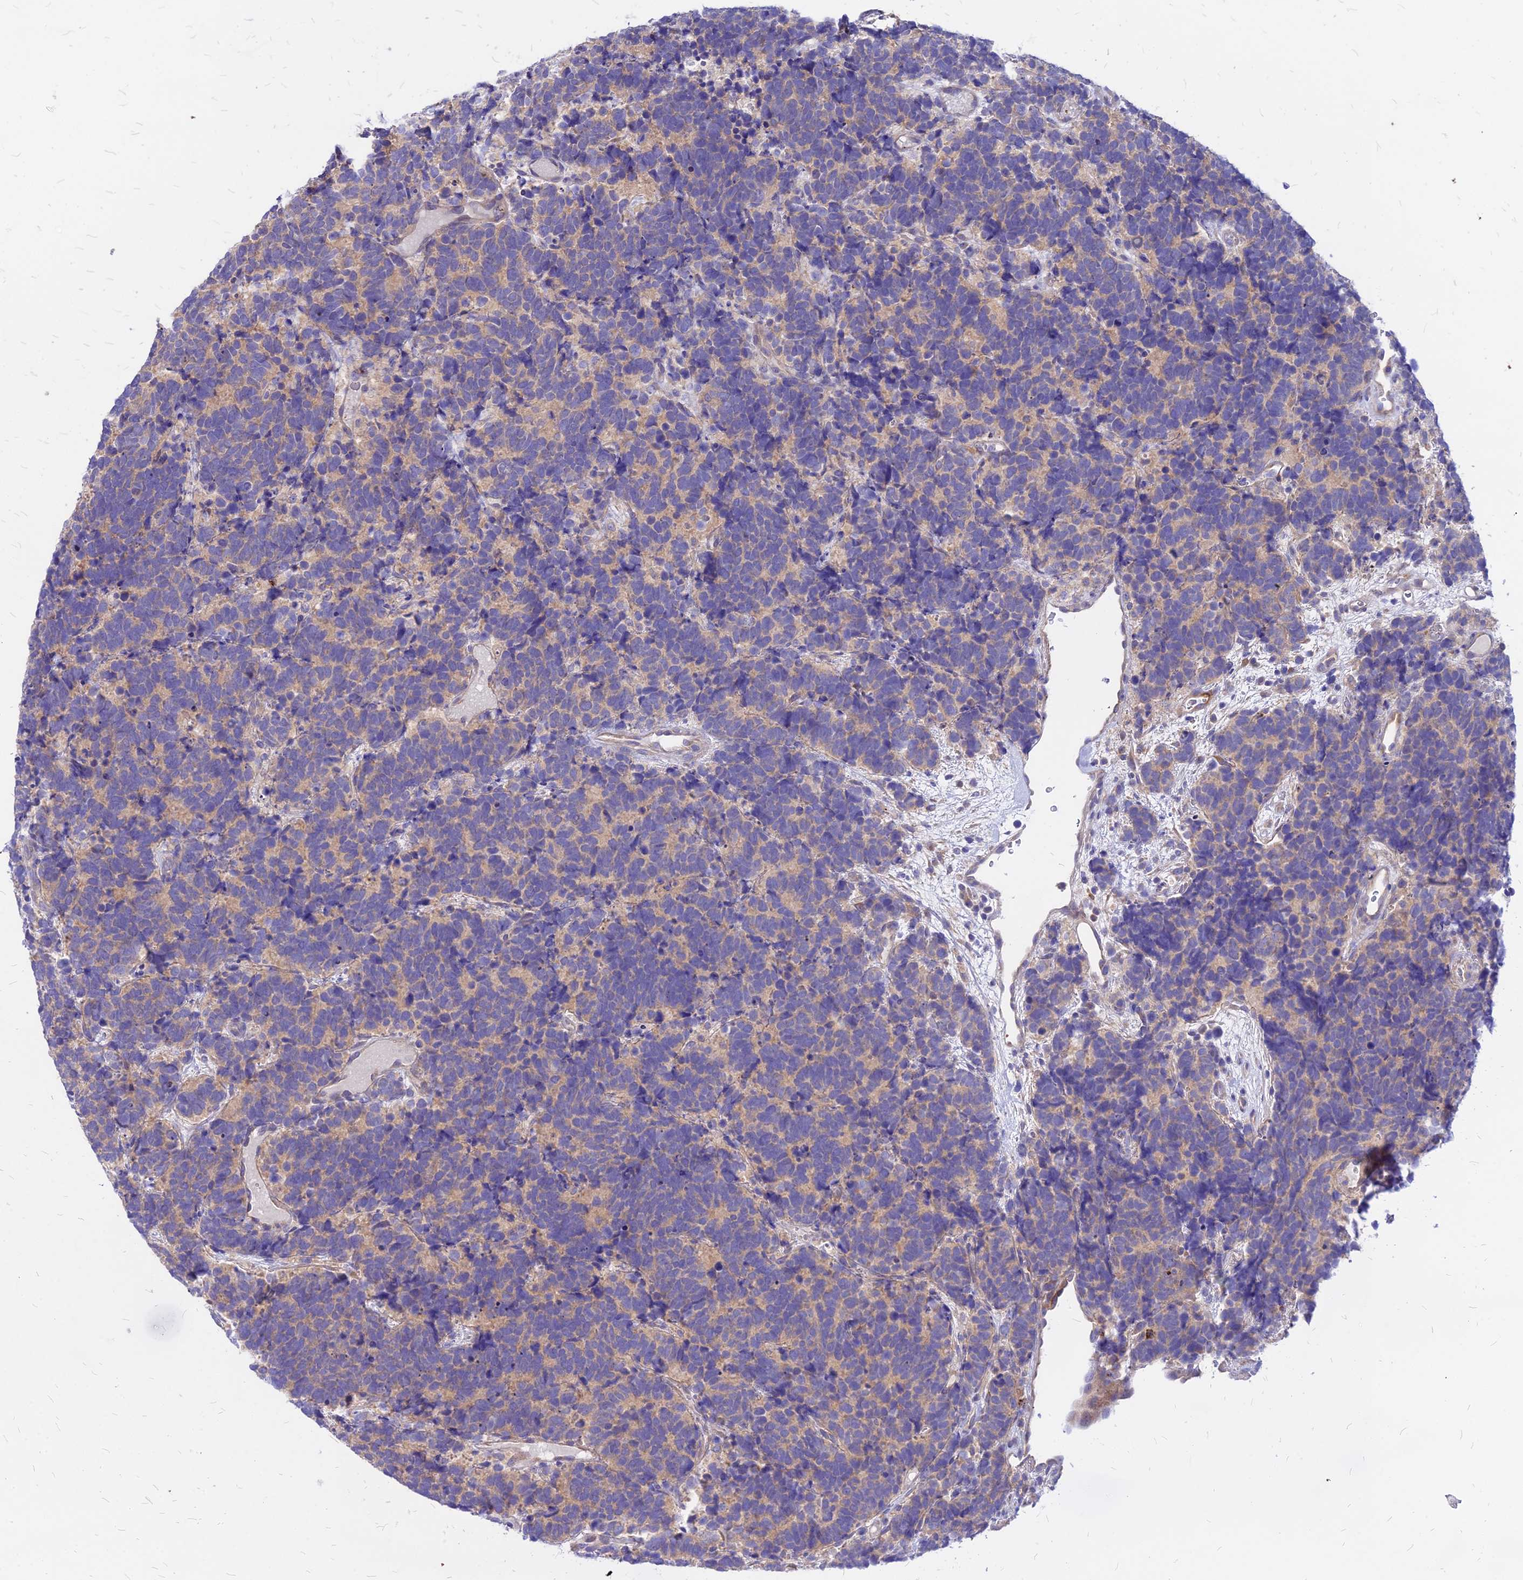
{"staining": {"intensity": "weak", "quantity": "25%-75%", "location": "cytoplasmic/membranous"}, "tissue": "carcinoid", "cell_type": "Tumor cells", "image_type": "cancer", "snomed": [{"axis": "morphology", "description": "Carcinoma, NOS"}, {"axis": "morphology", "description": "Carcinoid, malignant, NOS"}, {"axis": "topography", "description": "Urinary bladder"}], "caption": "Immunohistochemical staining of human carcinoma reveals low levels of weak cytoplasmic/membranous expression in about 25%-75% of tumor cells.", "gene": "COMMD10", "patient": {"sex": "male", "age": 57}}